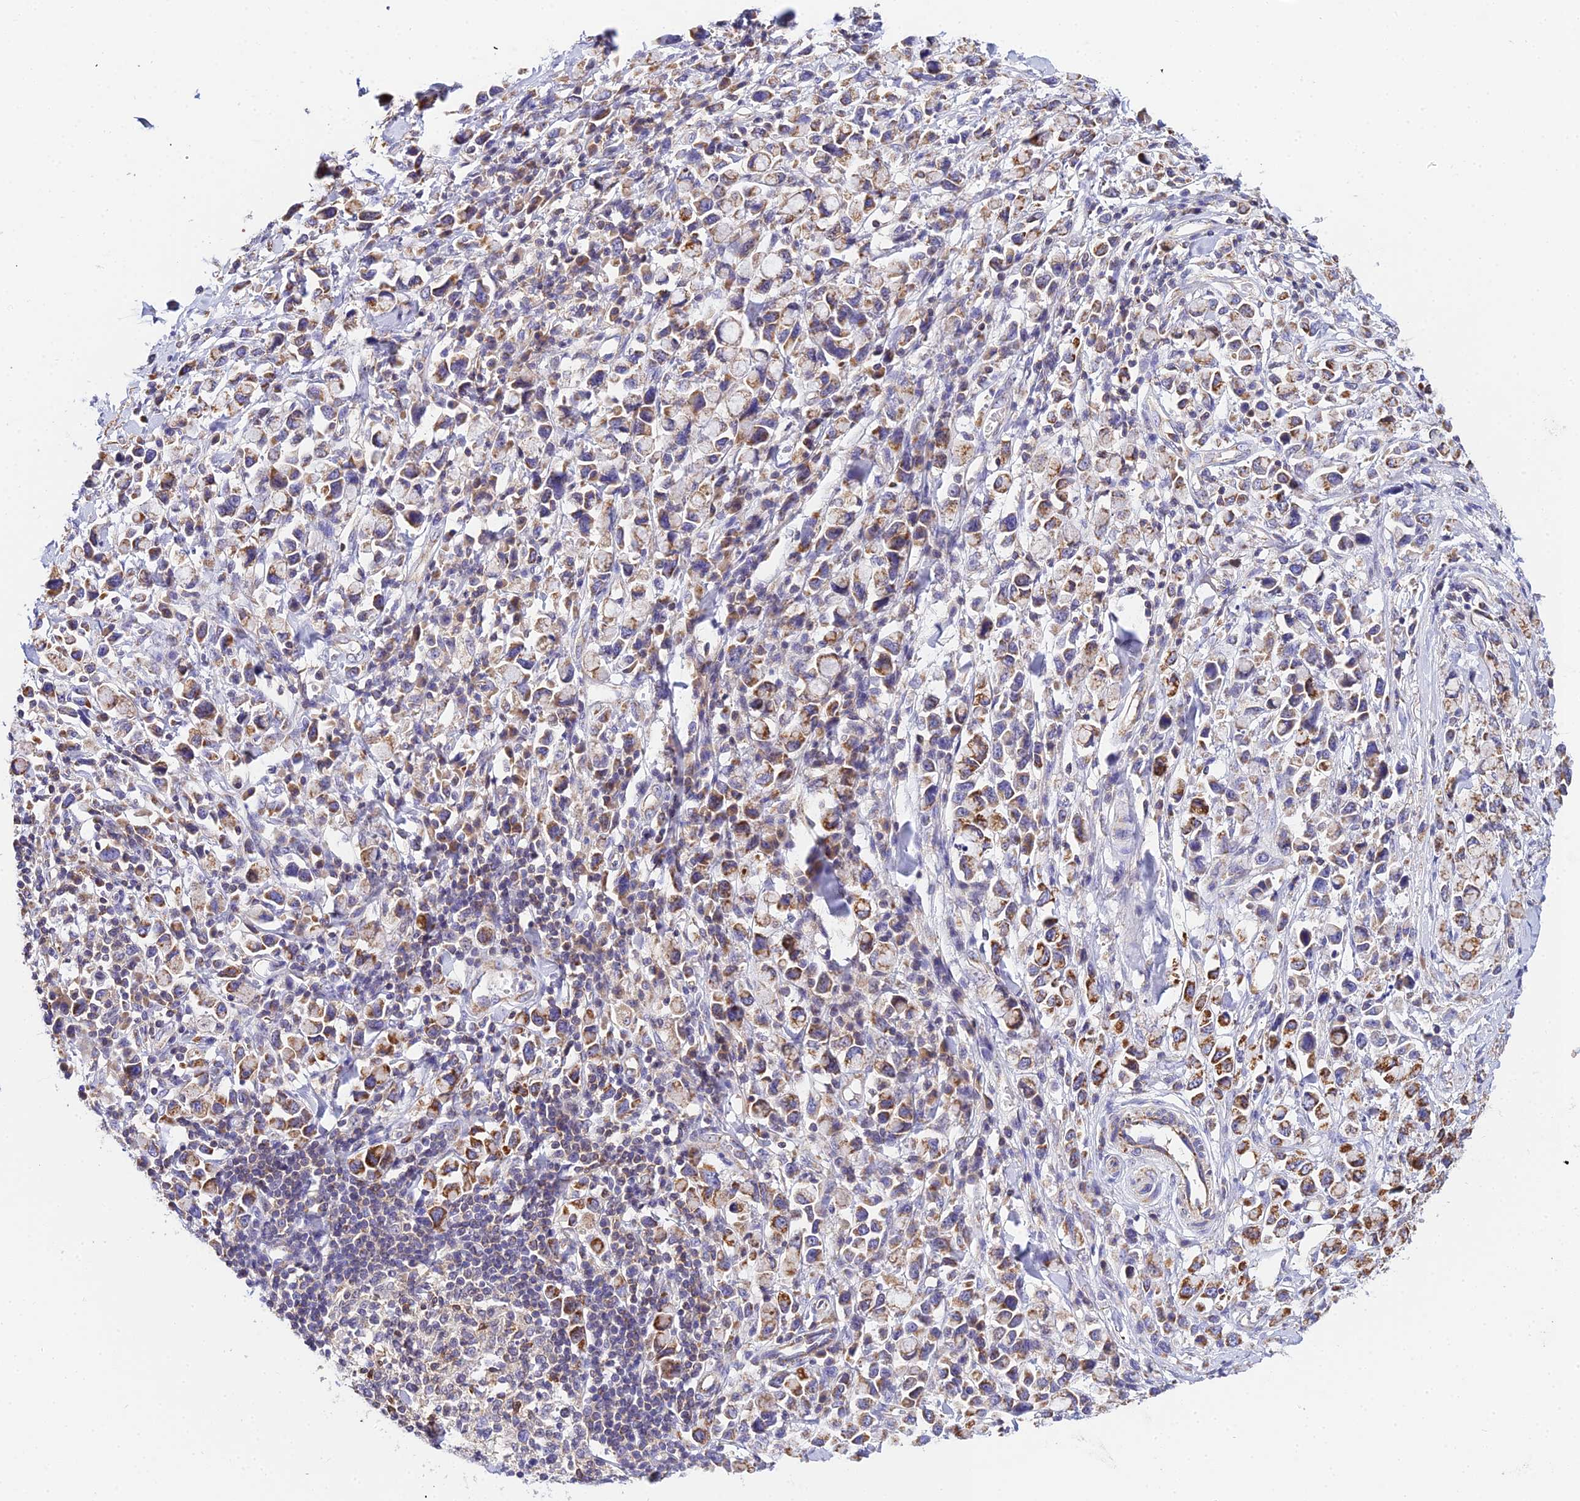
{"staining": {"intensity": "moderate", "quantity": ">75%", "location": "cytoplasmic/membranous"}, "tissue": "stomach cancer", "cell_type": "Tumor cells", "image_type": "cancer", "snomed": [{"axis": "morphology", "description": "Adenocarcinoma, NOS"}, {"axis": "topography", "description": "Stomach"}], "caption": "Immunohistochemical staining of stomach cancer displays medium levels of moderate cytoplasmic/membranous expression in about >75% of tumor cells.", "gene": "NIPSNAP3A", "patient": {"sex": "female", "age": 81}}